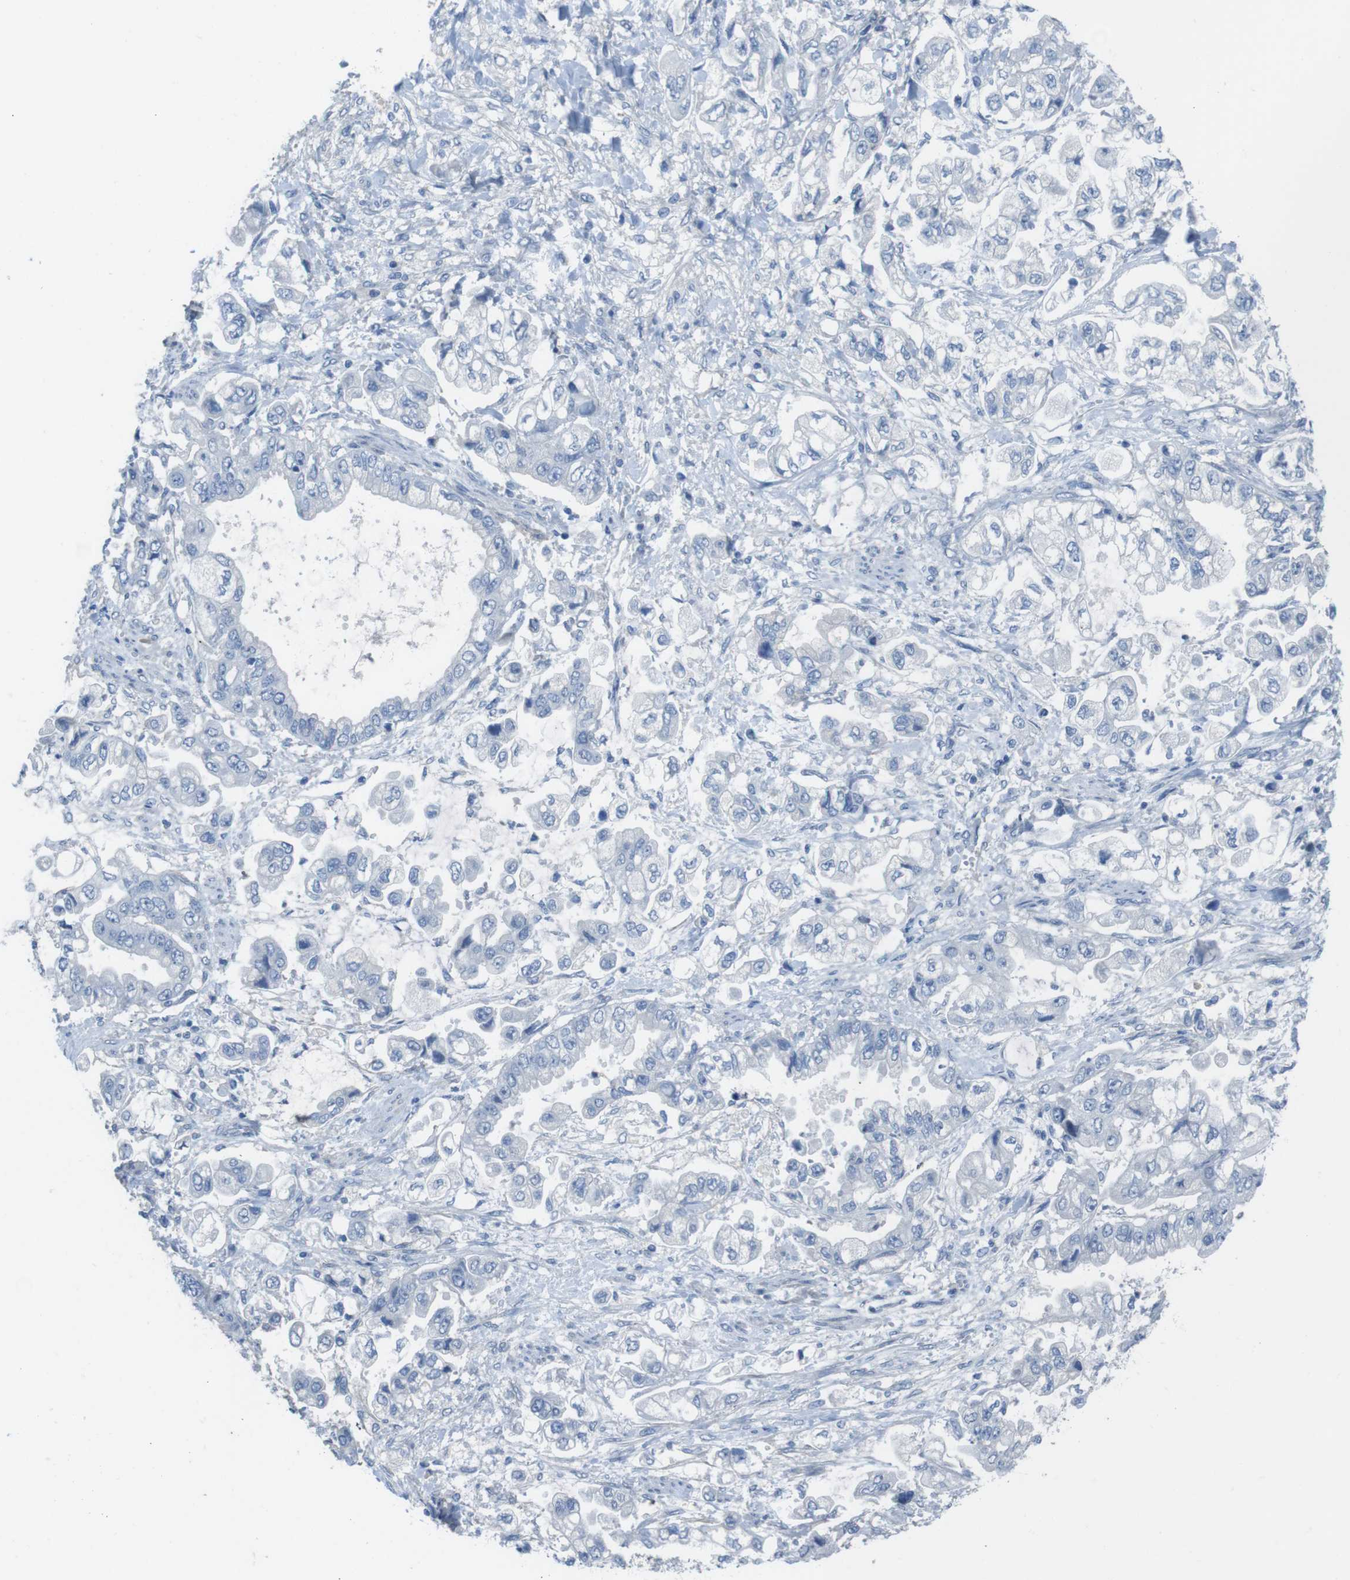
{"staining": {"intensity": "negative", "quantity": "none", "location": "none"}, "tissue": "stomach cancer", "cell_type": "Tumor cells", "image_type": "cancer", "snomed": [{"axis": "morphology", "description": "Normal tissue, NOS"}, {"axis": "morphology", "description": "Adenocarcinoma, NOS"}, {"axis": "topography", "description": "Stomach"}], "caption": "Adenocarcinoma (stomach) was stained to show a protein in brown. There is no significant positivity in tumor cells.", "gene": "CYP2C8", "patient": {"sex": "male", "age": 62}}